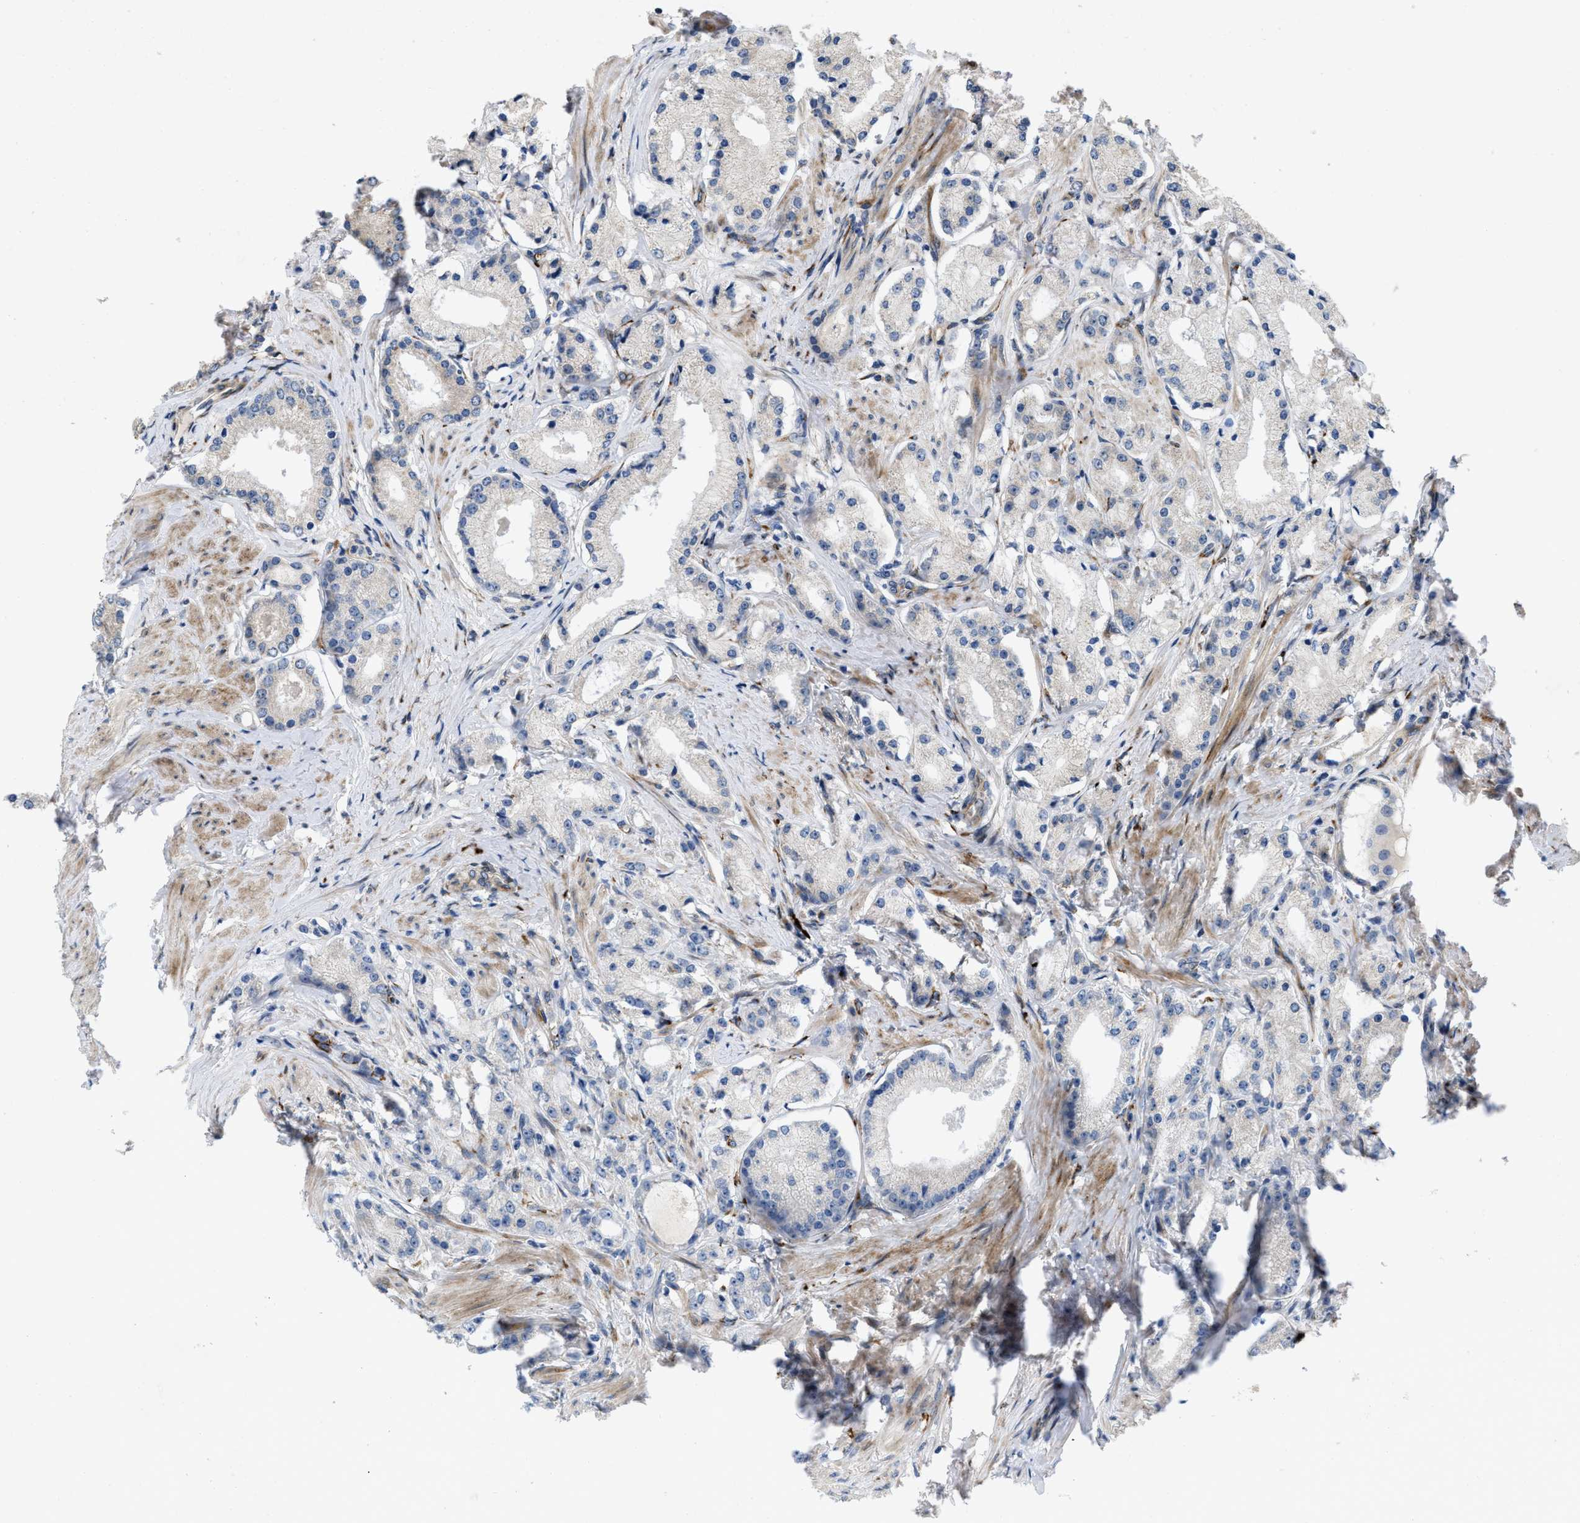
{"staining": {"intensity": "negative", "quantity": "none", "location": "none"}, "tissue": "prostate cancer", "cell_type": "Tumor cells", "image_type": "cancer", "snomed": [{"axis": "morphology", "description": "Adenocarcinoma, Low grade"}, {"axis": "topography", "description": "Prostate"}], "caption": "The immunohistochemistry micrograph has no significant positivity in tumor cells of prostate cancer tissue.", "gene": "HSPA12B", "patient": {"sex": "male", "age": 63}}